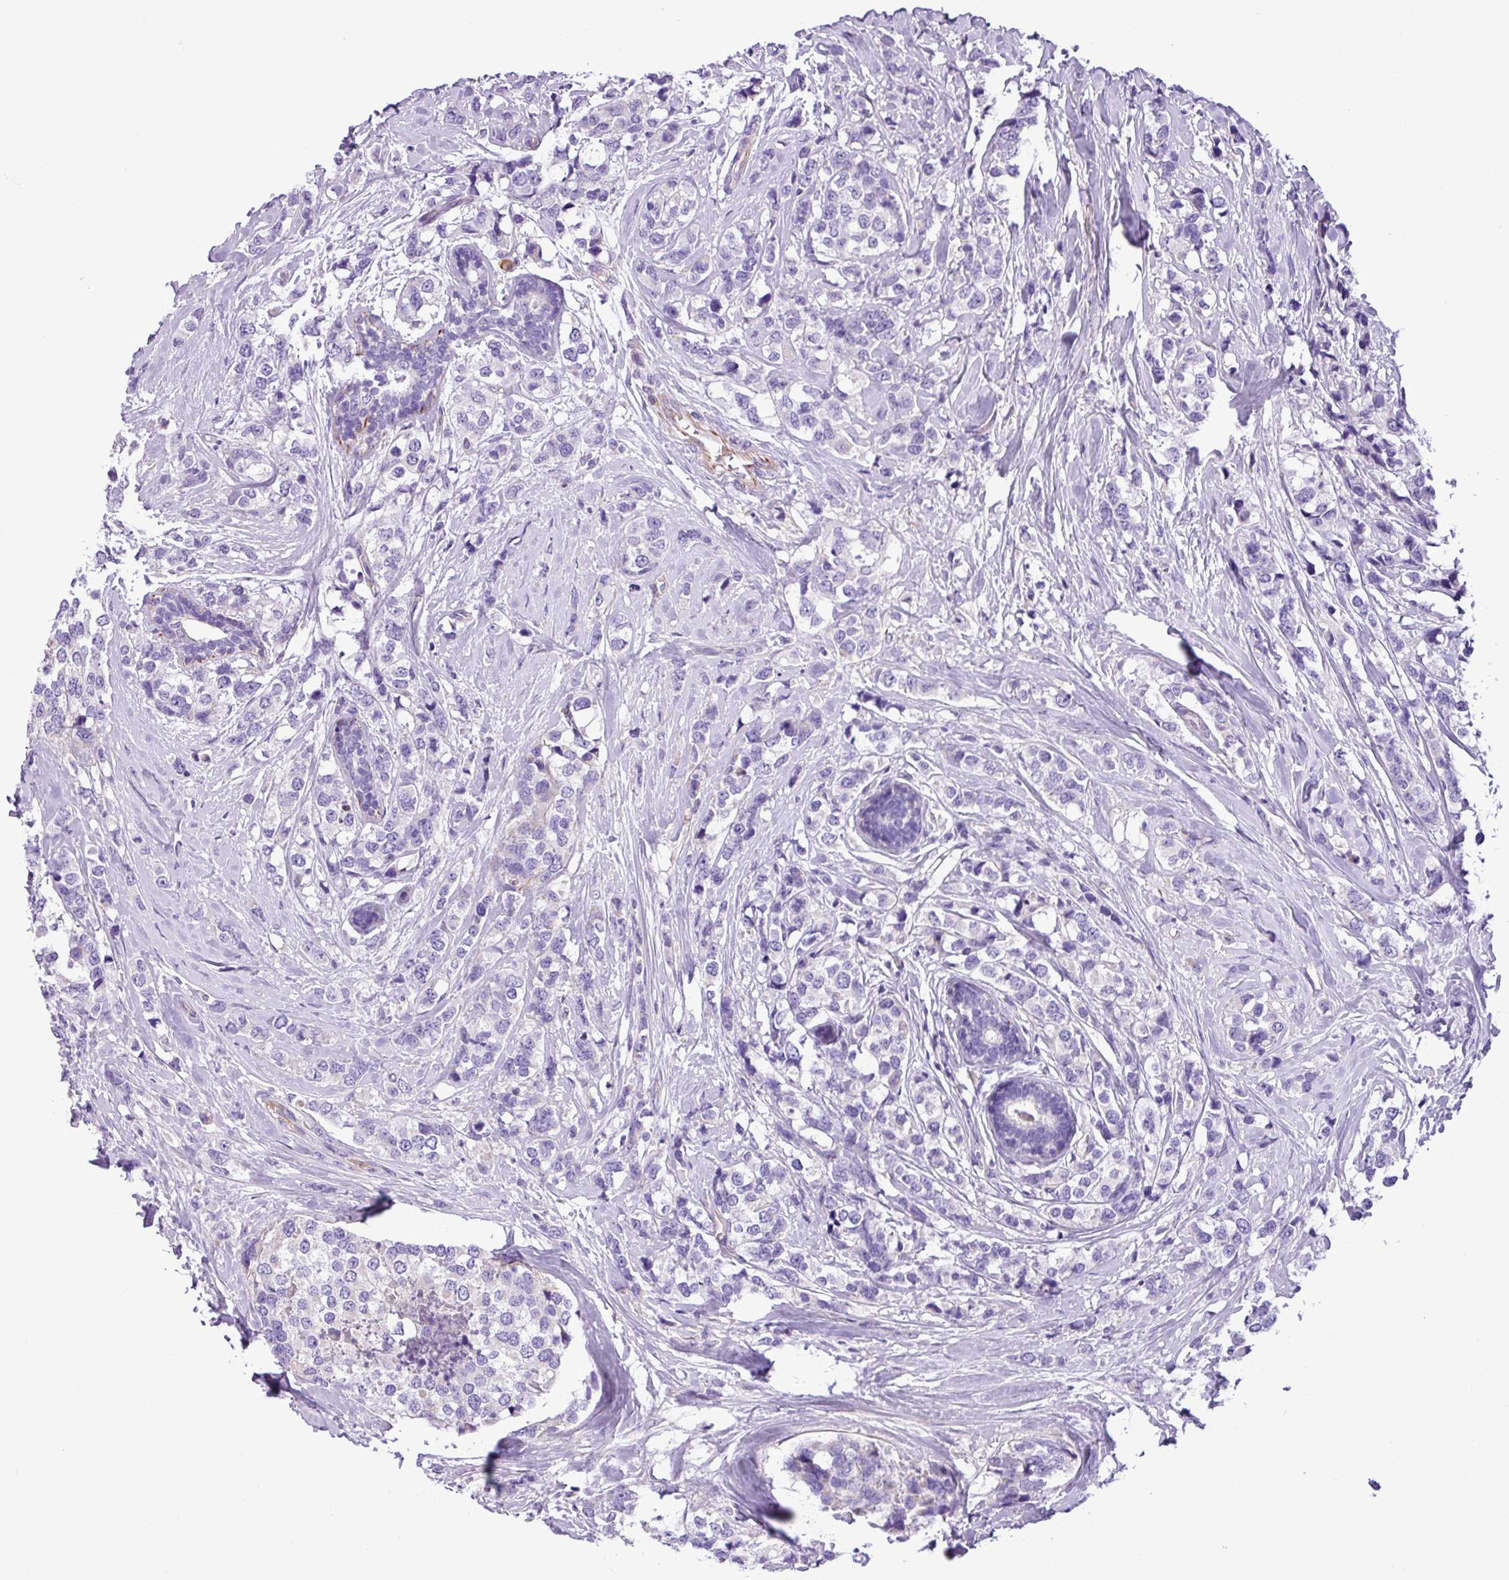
{"staining": {"intensity": "negative", "quantity": "none", "location": "none"}, "tissue": "breast cancer", "cell_type": "Tumor cells", "image_type": "cancer", "snomed": [{"axis": "morphology", "description": "Lobular carcinoma"}, {"axis": "topography", "description": "Breast"}], "caption": "IHC of human breast lobular carcinoma exhibits no positivity in tumor cells.", "gene": "C11orf91", "patient": {"sex": "female", "age": 59}}